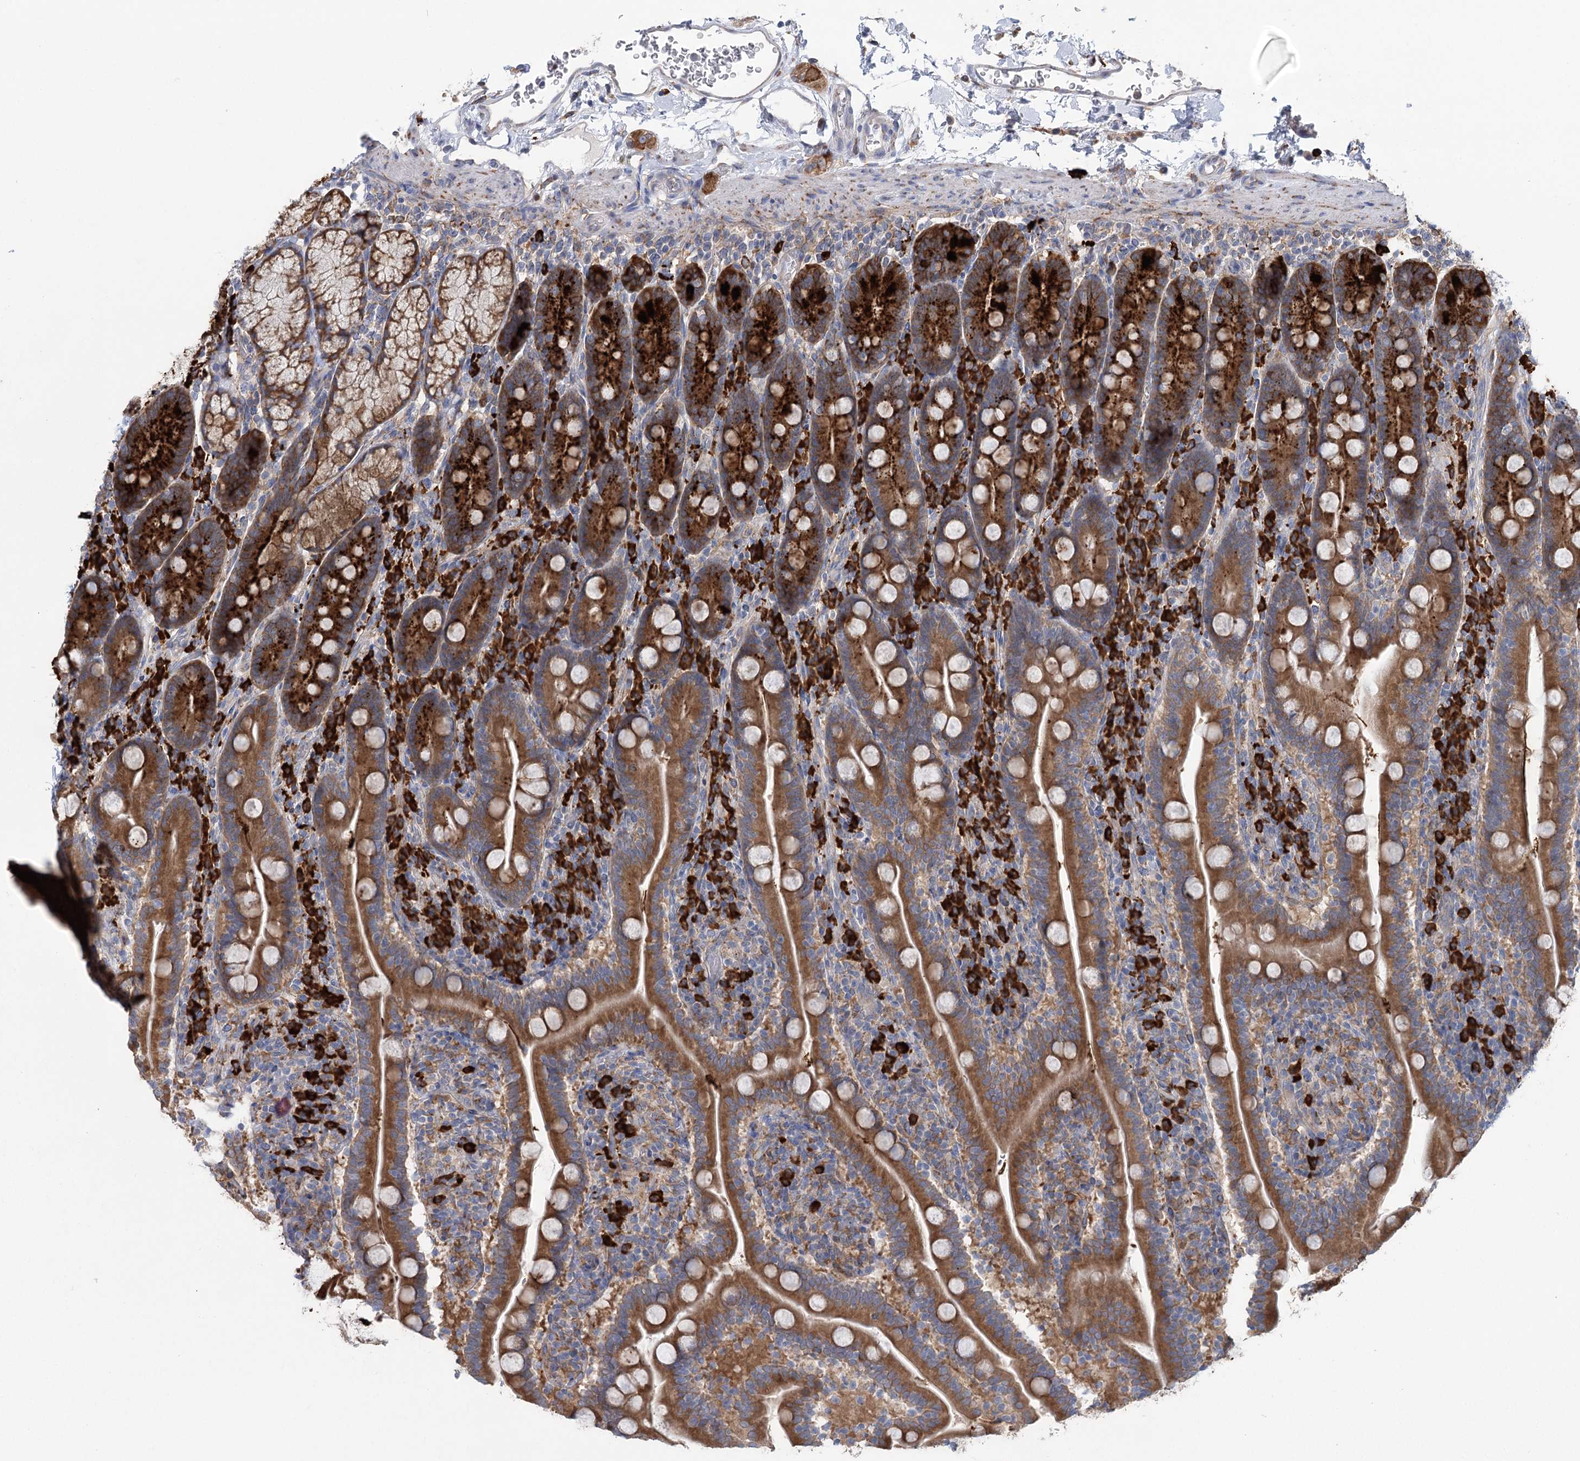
{"staining": {"intensity": "strong", "quantity": "25%-75%", "location": "cytoplasmic/membranous"}, "tissue": "duodenum", "cell_type": "Glandular cells", "image_type": "normal", "snomed": [{"axis": "morphology", "description": "Normal tissue, NOS"}, {"axis": "topography", "description": "Duodenum"}], "caption": "Protein analysis of normal duodenum displays strong cytoplasmic/membranous positivity in about 25%-75% of glandular cells. (DAB IHC with brightfield microscopy, high magnification).", "gene": "METTL24", "patient": {"sex": "male", "age": 35}}